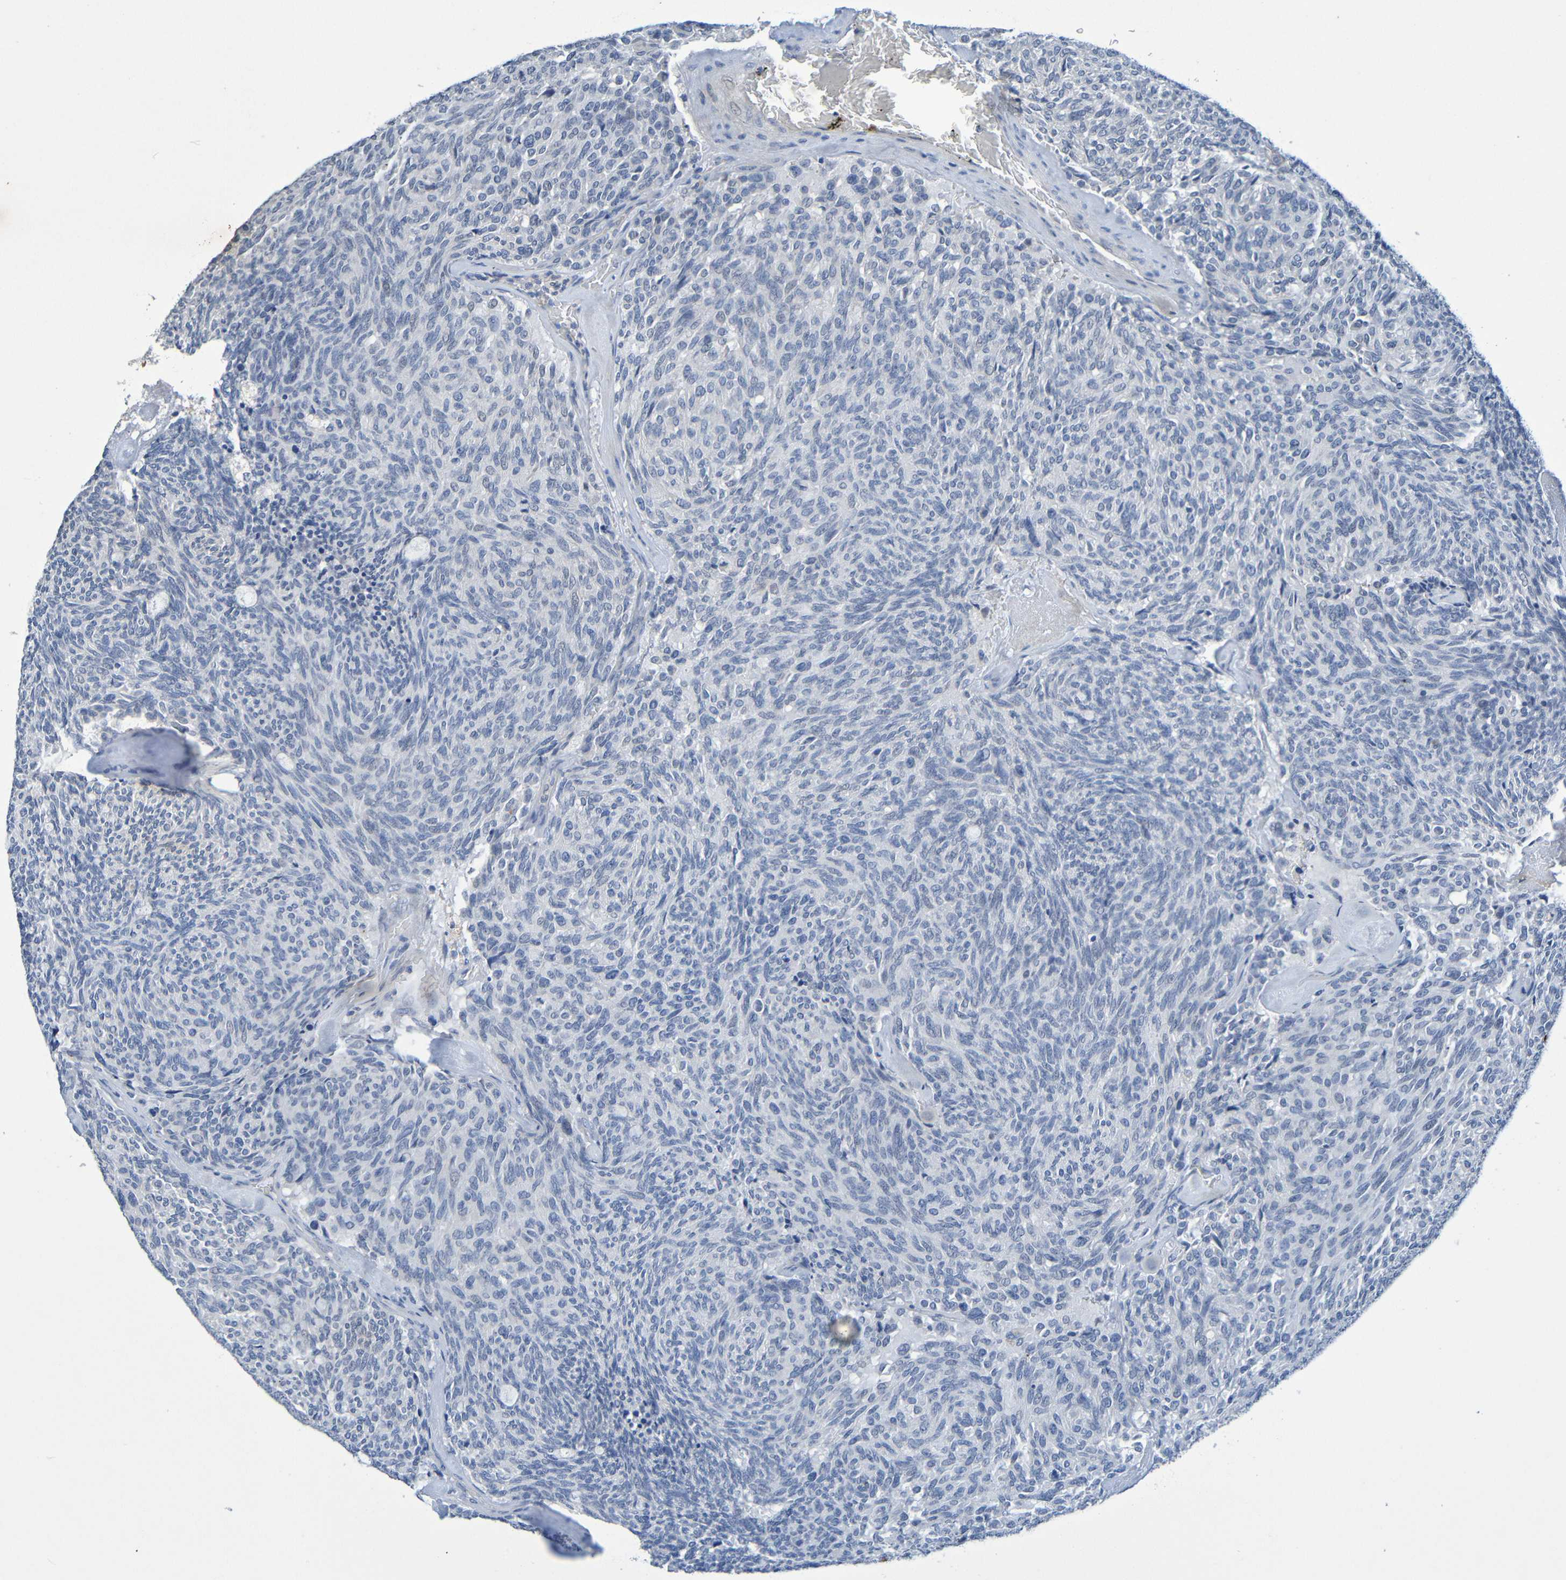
{"staining": {"intensity": "negative", "quantity": "none", "location": "none"}, "tissue": "carcinoid", "cell_type": "Tumor cells", "image_type": "cancer", "snomed": [{"axis": "morphology", "description": "Carcinoid, malignant, NOS"}, {"axis": "topography", "description": "Pancreas"}], "caption": "IHC of human malignant carcinoid displays no staining in tumor cells.", "gene": "IL10", "patient": {"sex": "female", "age": 54}}